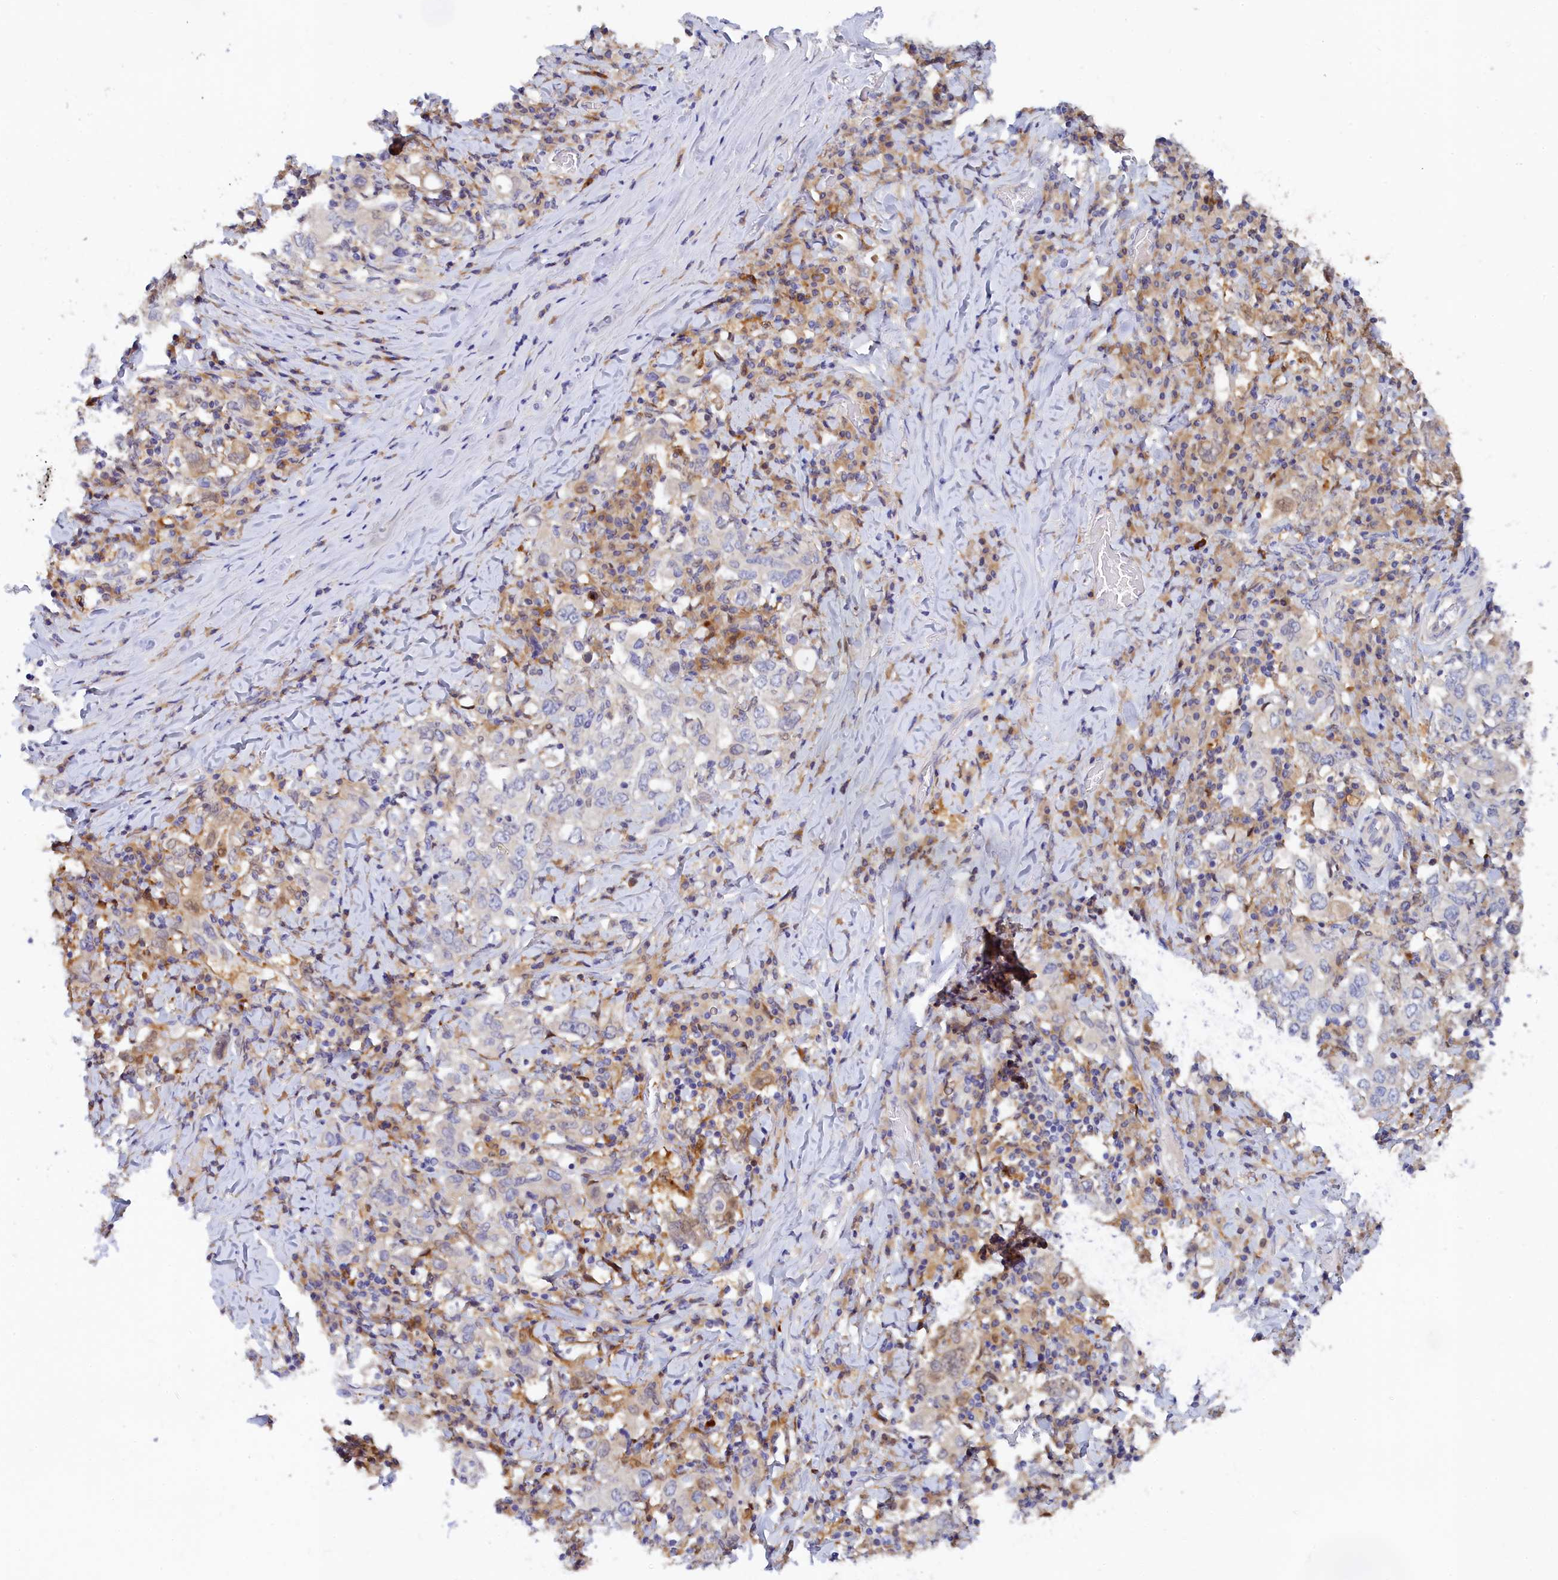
{"staining": {"intensity": "negative", "quantity": "none", "location": "none"}, "tissue": "stomach cancer", "cell_type": "Tumor cells", "image_type": "cancer", "snomed": [{"axis": "morphology", "description": "Adenocarcinoma, NOS"}, {"axis": "topography", "description": "Stomach, upper"}], "caption": "This is a photomicrograph of immunohistochemistry (IHC) staining of stomach cancer, which shows no positivity in tumor cells.", "gene": "SPATA5L1", "patient": {"sex": "male", "age": 62}}